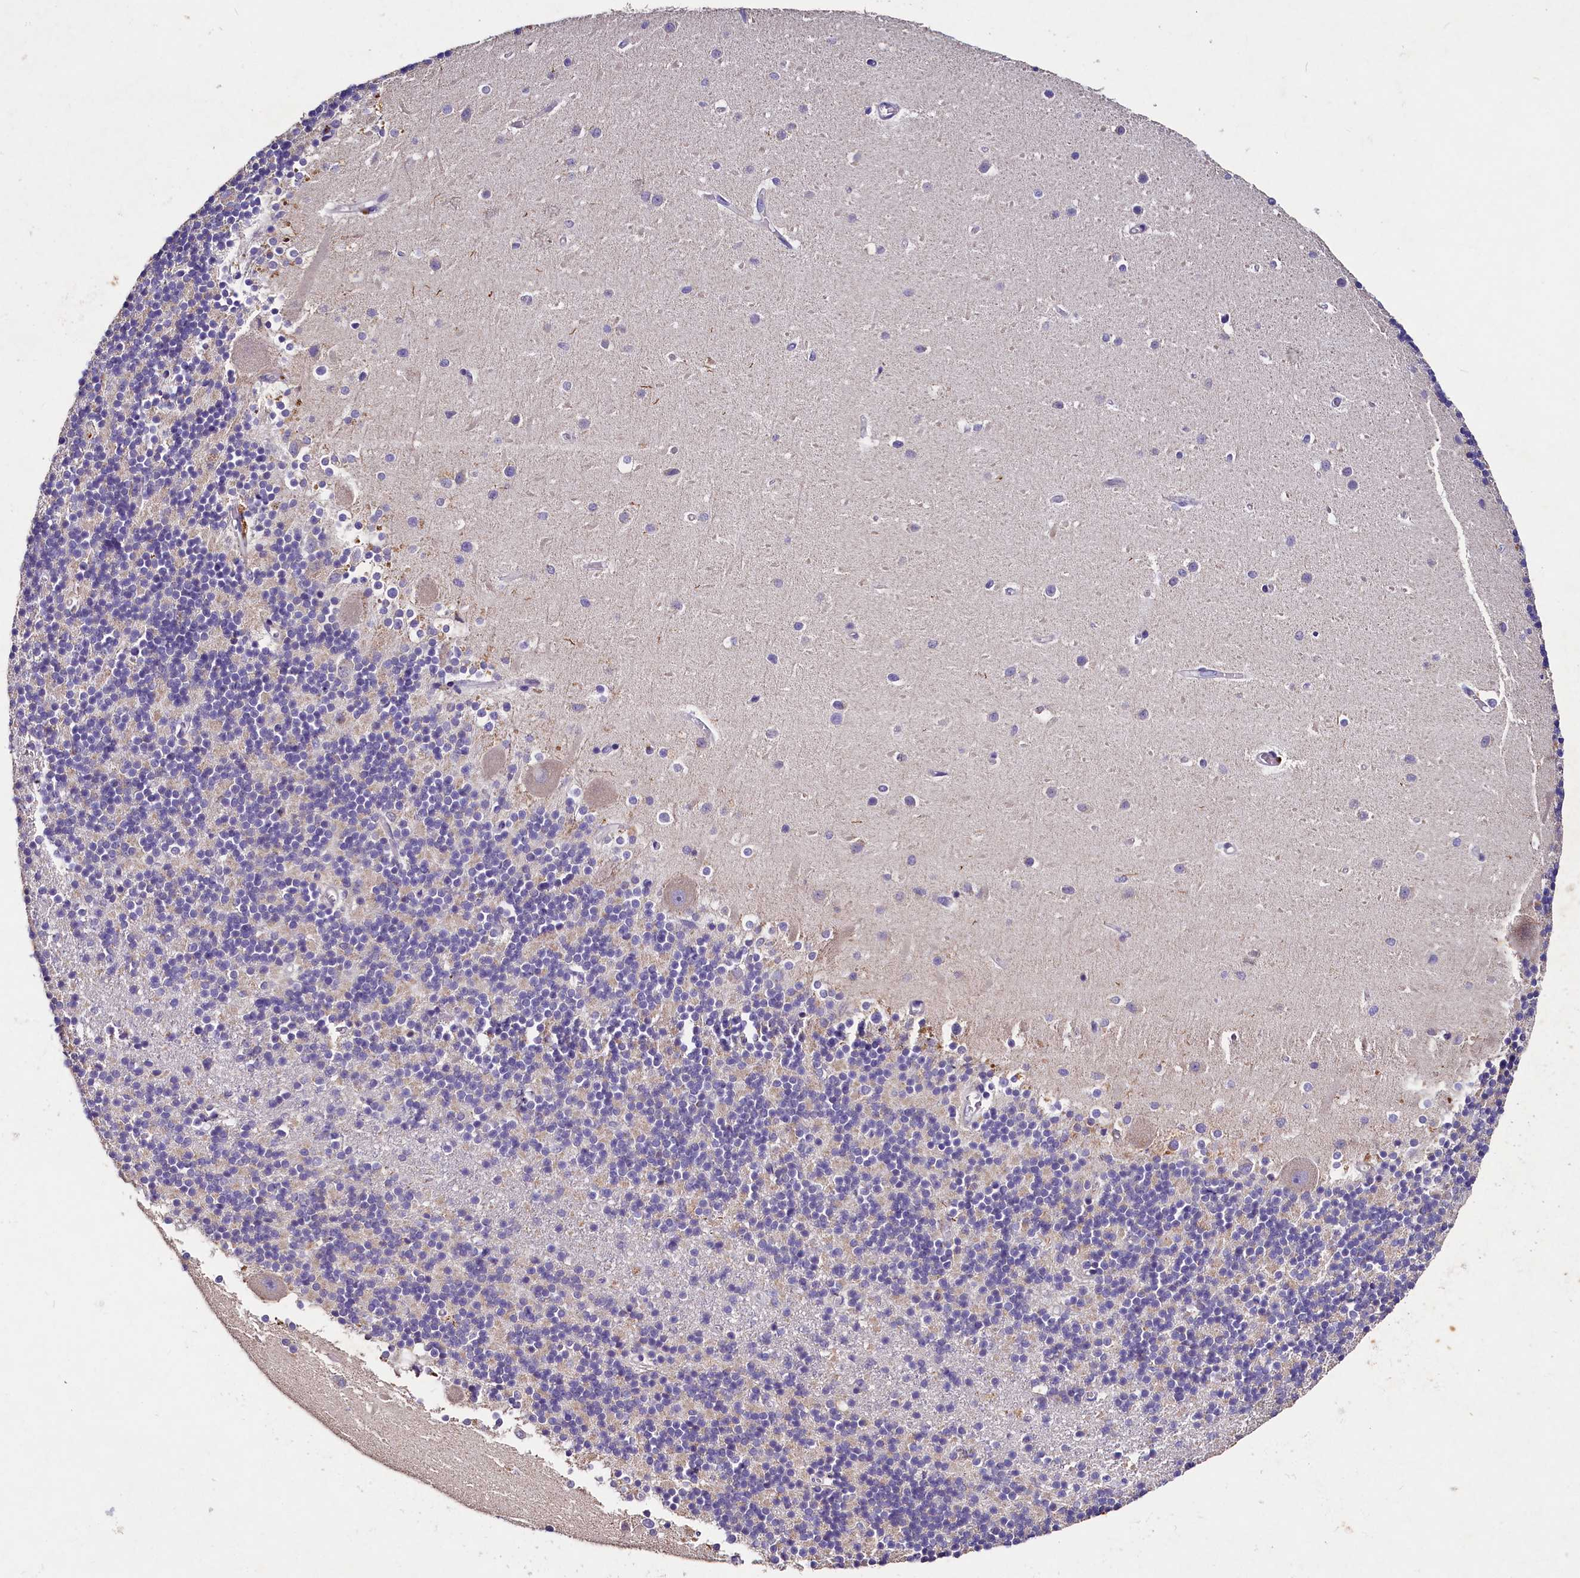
{"staining": {"intensity": "negative", "quantity": "none", "location": "none"}, "tissue": "cerebellum", "cell_type": "Cells in granular layer", "image_type": "normal", "snomed": [{"axis": "morphology", "description": "Normal tissue, NOS"}, {"axis": "topography", "description": "Cerebellum"}], "caption": "Benign cerebellum was stained to show a protein in brown. There is no significant staining in cells in granular layer. (Stains: DAB (3,3'-diaminobenzidine) IHC with hematoxylin counter stain, Microscopy: brightfield microscopy at high magnification).", "gene": "ST7L", "patient": {"sex": "male", "age": 54}}